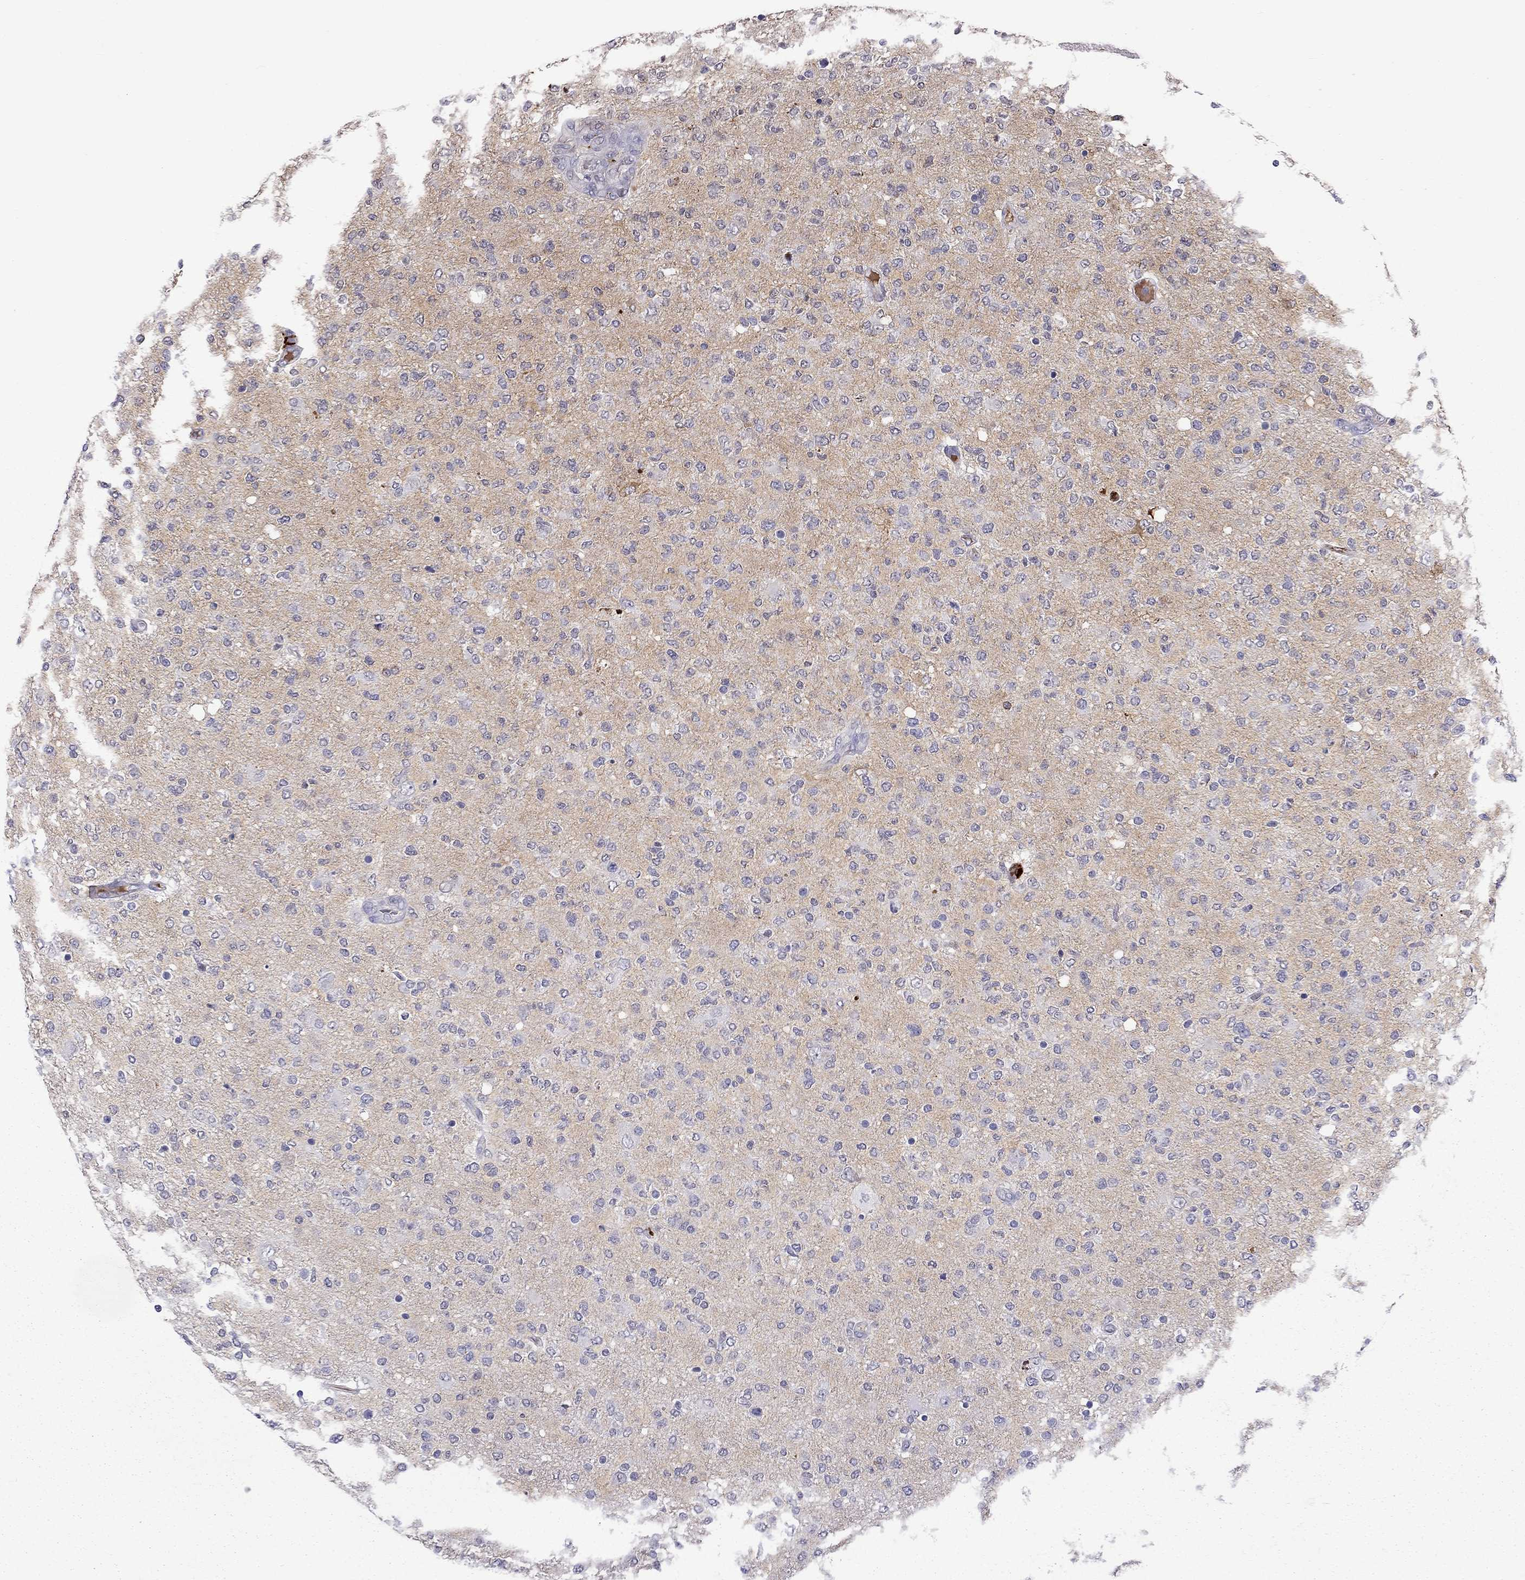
{"staining": {"intensity": "negative", "quantity": "none", "location": "none"}, "tissue": "glioma", "cell_type": "Tumor cells", "image_type": "cancer", "snomed": [{"axis": "morphology", "description": "Glioma, malignant, High grade"}, {"axis": "topography", "description": "Cerebral cortex"}], "caption": "Immunohistochemistry histopathology image of malignant glioma (high-grade) stained for a protein (brown), which demonstrates no positivity in tumor cells.", "gene": "SERPINA3", "patient": {"sex": "male", "age": 70}}